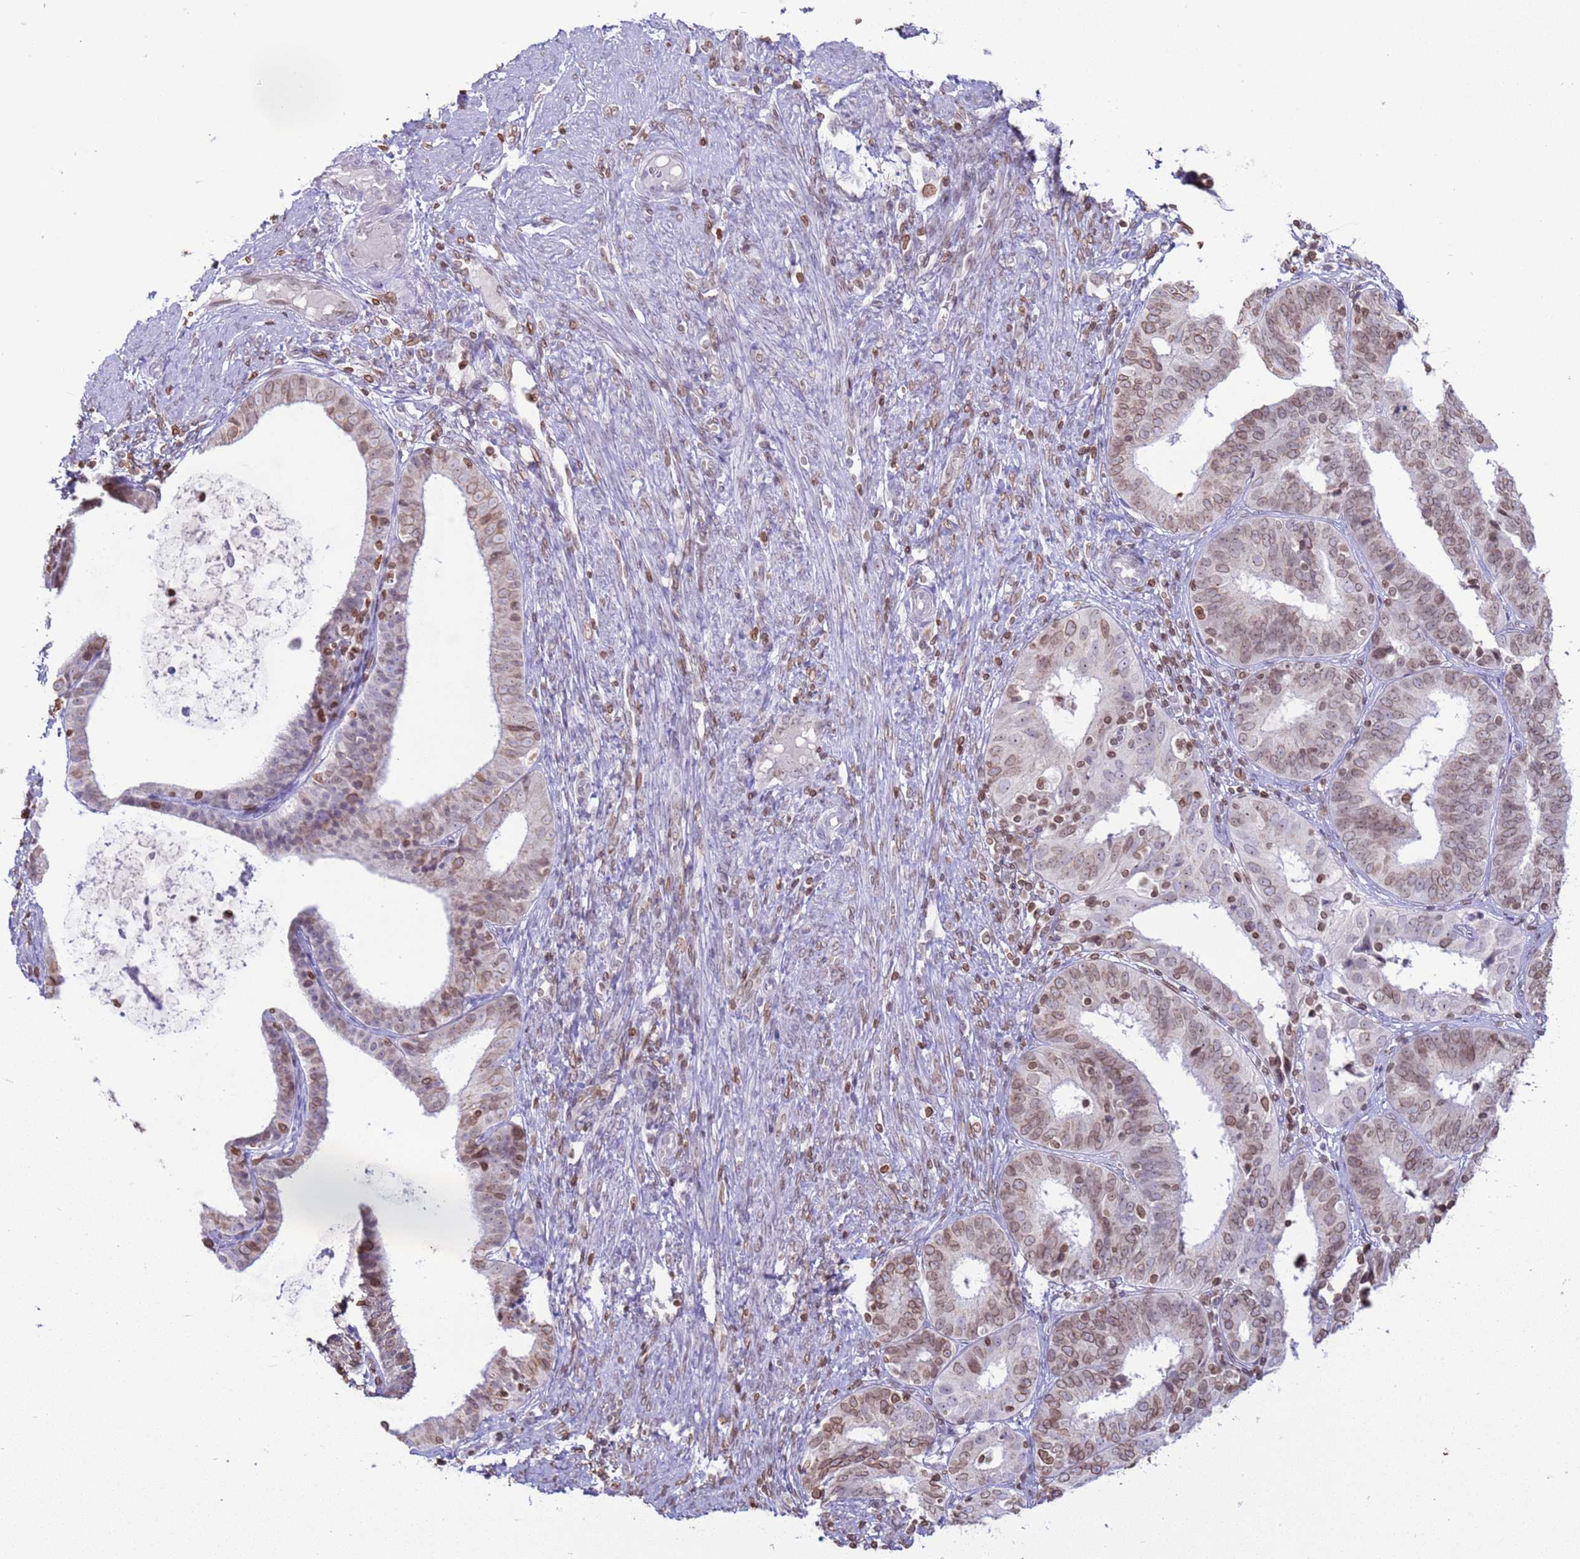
{"staining": {"intensity": "moderate", "quantity": "25%-75%", "location": "cytoplasmic/membranous,nuclear"}, "tissue": "endometrial cancer", "cell_type": "Tumor cells", "image_type": "cancer", "snomed": [{"axis": "morphology", "description": "Adenocarcinoma, NOS"}, {"axis": "topography", "description": "Endometrium"}], "caption": "Immunohistochemistry of endometrial adenocarcinoma reveals medium levels of moderate cytoplasmic/membranous and nuclear staining in approximately 25%-75% of tumor cells.", "gene": "DHX37", "patient": {"sex": "female", "age": 51}}